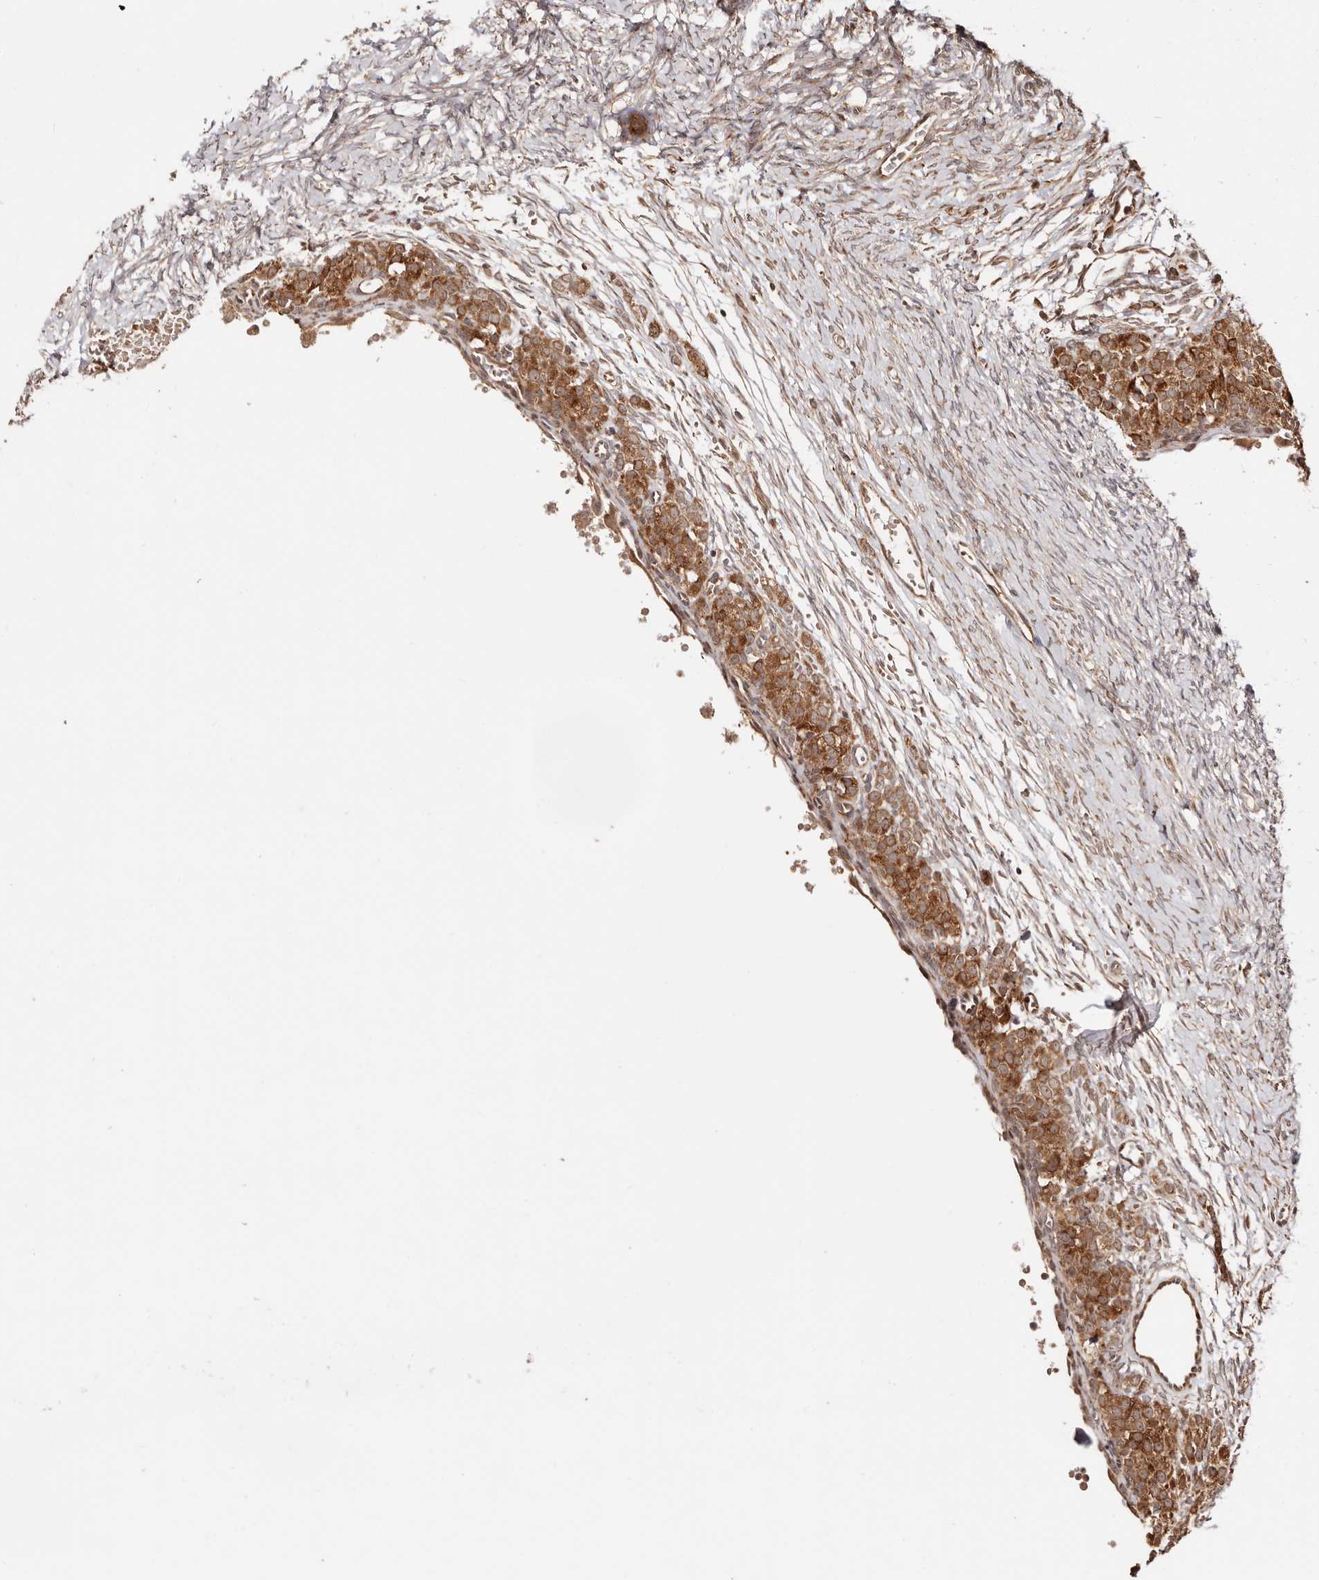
{"staining": {"intensity": "moderate", "quantity": "<25%", "location": "cytoplasmic/membranous,nuclear"}, "tissue": "ovary", "cell_type": "Ovarian stroma cells", "image_type": "normal", "snomed": [{"axis": "morphology", "description": "Adenocarcinoma, NOS"}, {"axis": "topography", "description": "Endometrium"}], "caption": "Ovarian stroma cells reveal low levels of moderate cytoplasmic/membranous,nuclear staining in about <25% of cells in unremarkable human ovary.", "gene": "PTPN22", "patient": {"sex": "female", "age": 32}}